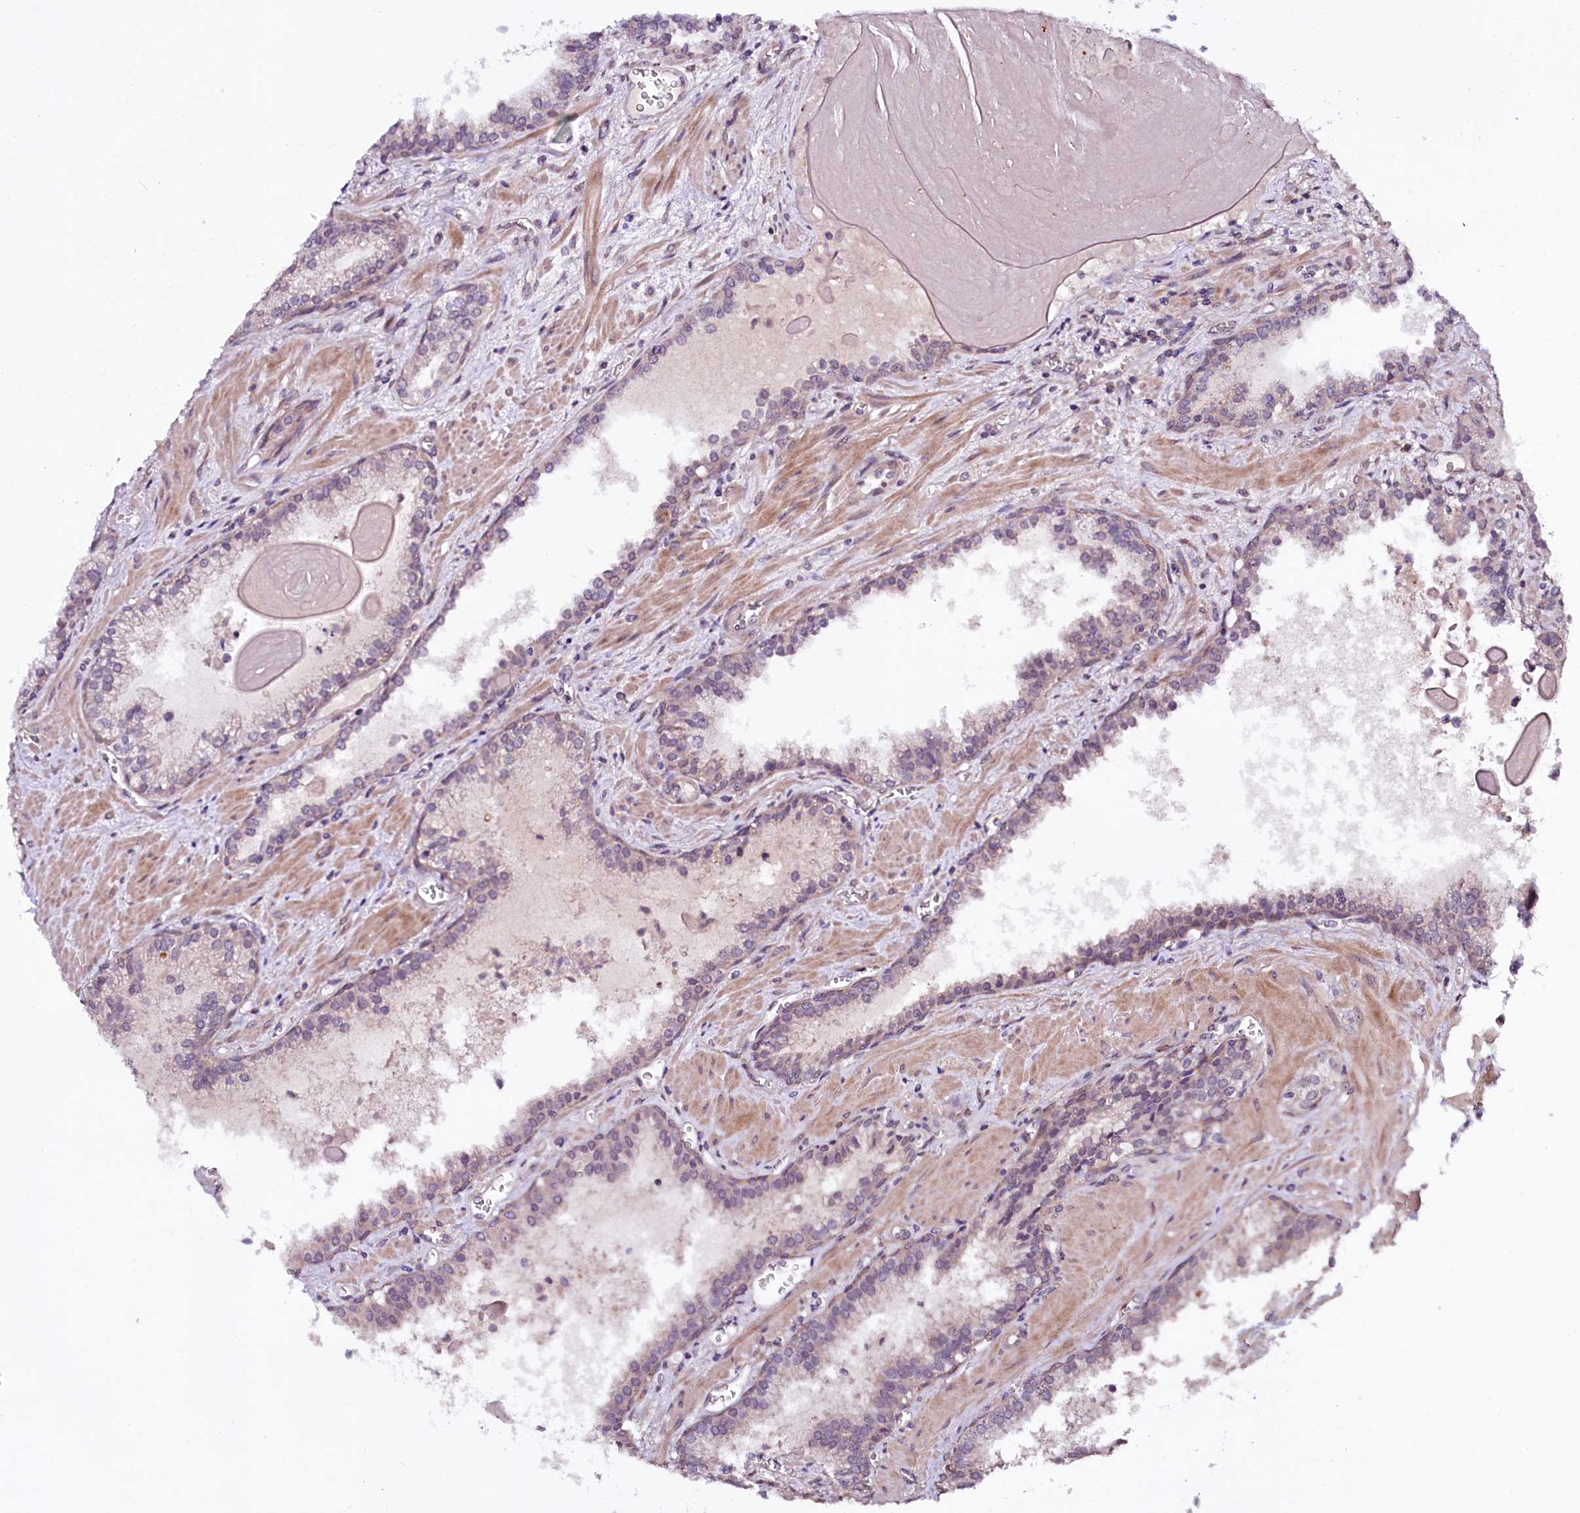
{"staining": {"intensity": "negative", "quantity": "none", "location": "none"}, "tissue": "prostate cancer", "cell_type": "Tumor cells", "image_type": "cancer", "snomed": [{"axis": "morphology", "description": "Adenocarcinoma, High grade"}, {"axis": "topography", "description": "Prostate"}], "caption": "The histopathology image displays no significant expression in tumor cells of prostate cancer. The staining is performed using DAB brown chromogen with nuclei counter-stained in using hematoxylin.", "gene": "PHLDB1", "patient": {"sex": "male", "age": 68}}